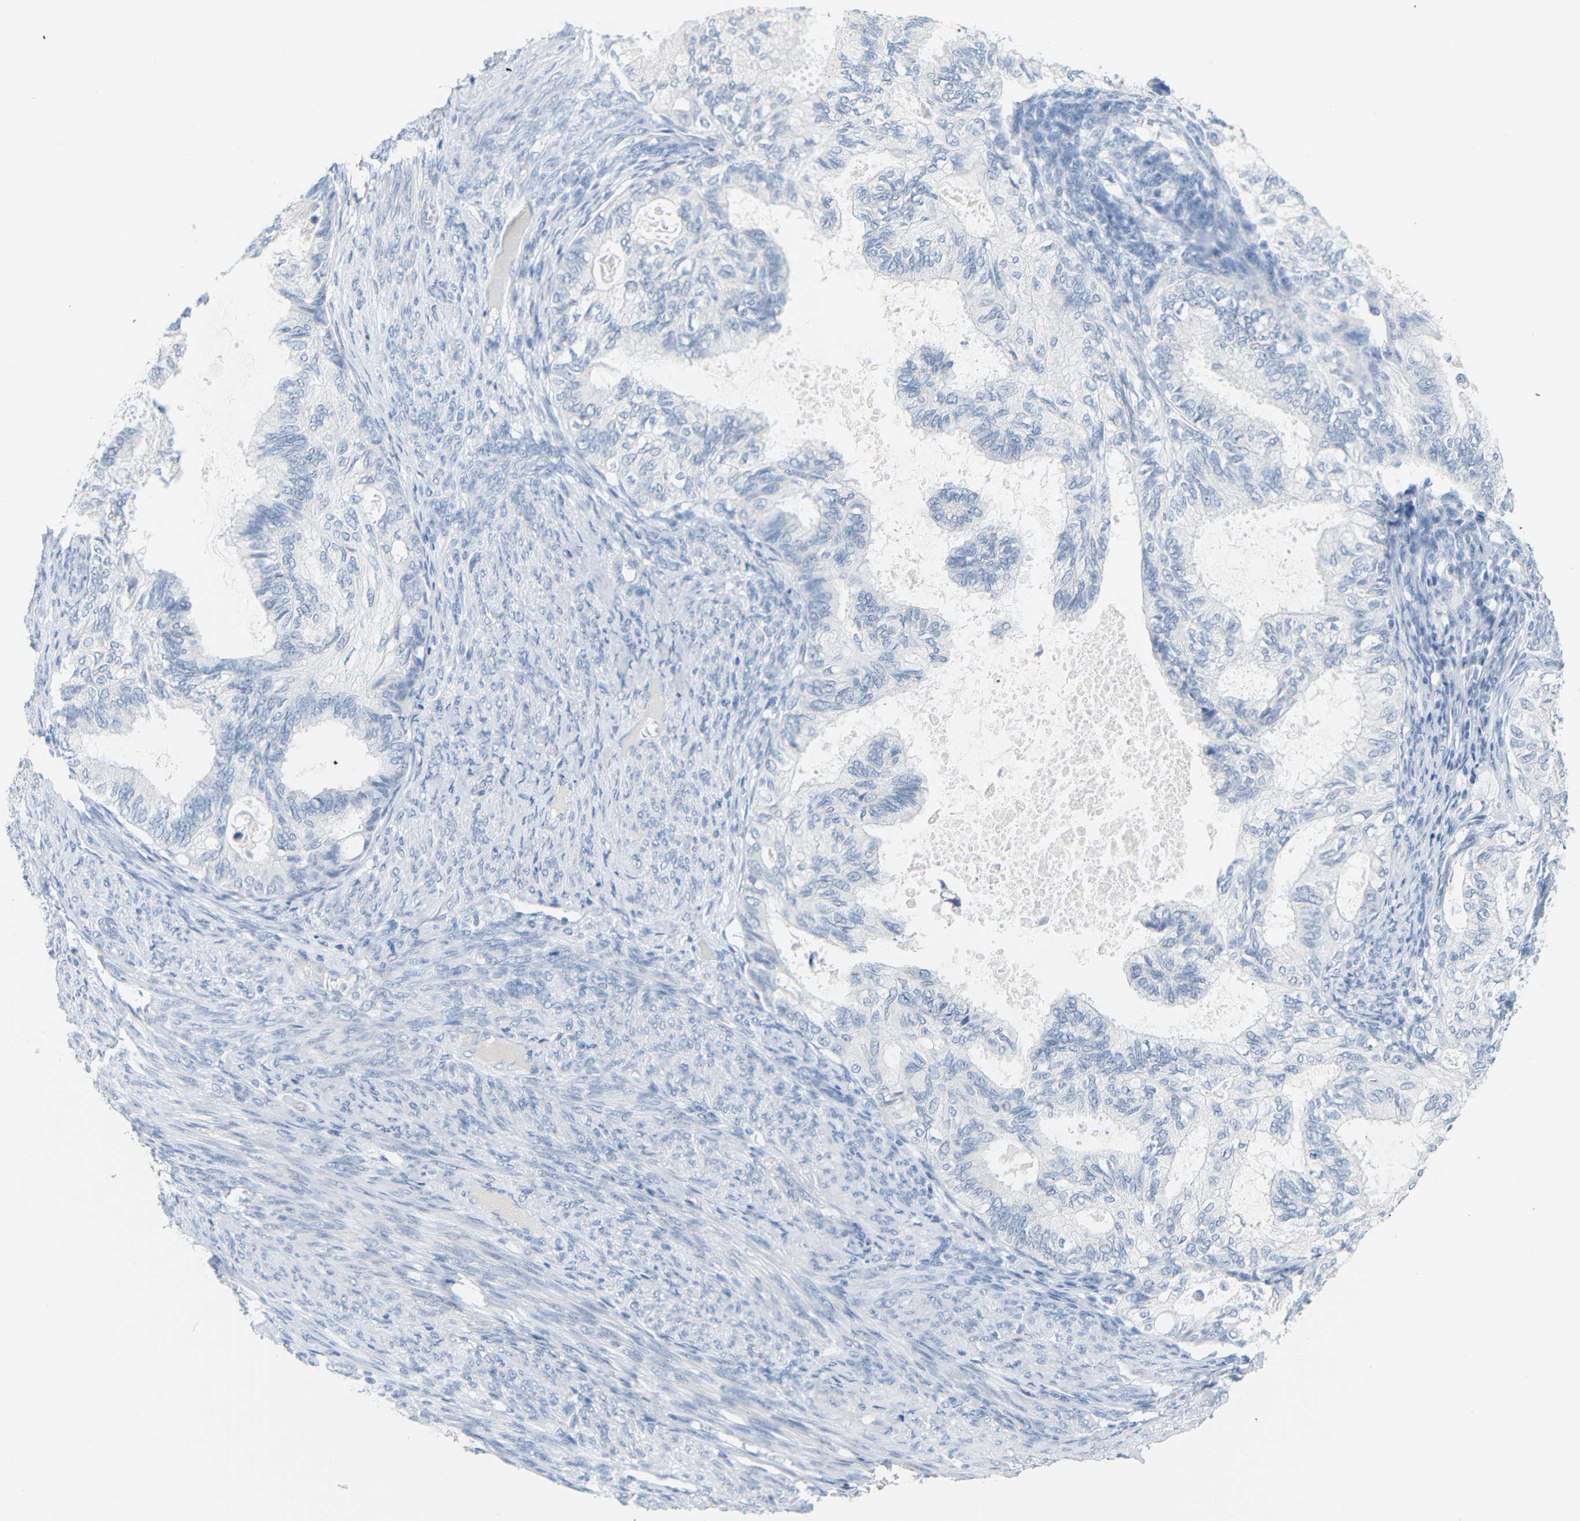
{"staining": {"intensity": "negative", "quantity": "none", "location": "none"}, "tissue": "cervical cancer", "cell_type": "Tumor cells", "image_type": "cancer", "snomed": [{"axis": "morphology", "description": "Normal tissue, NOS"}, {"axis": "morphology", "description": "Adenocarcinoma, NOS"}, {"axis": "topography", "description": "Cervix"}, {"axis": "topography", "description": "Endometrium"}], "caption": "Cervical adenocarcinoma stained for a protein using immunohistochemistry exhibits no expression tumor cells.", "gene": "OPN1SW", "patient": {"sex": "female", "age": 86}}